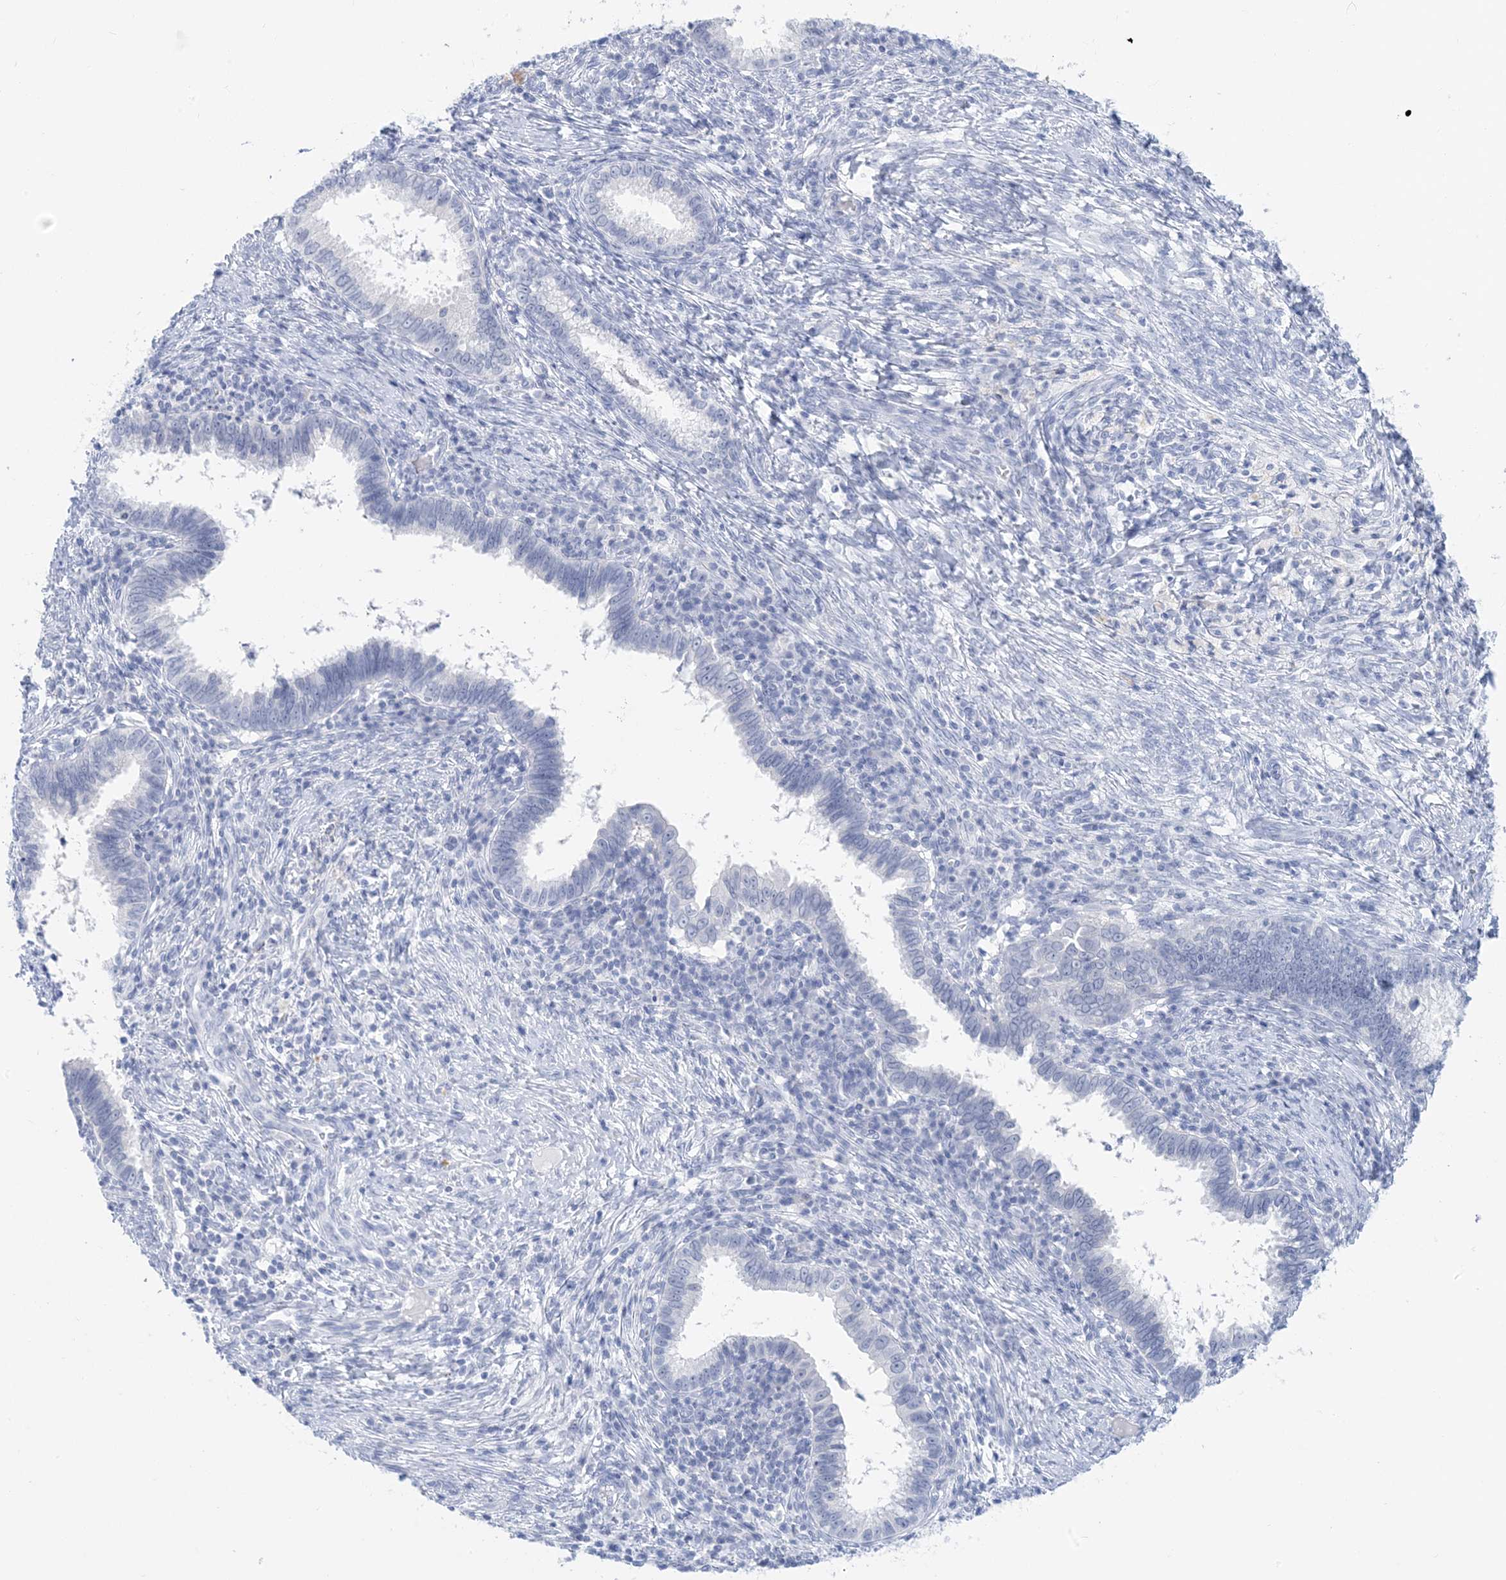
{"staining": {"intensity": "negative", "quantity": "none", "location": "none"}, "tissue": "cervical cancer", "cell_type": "Tumor cells", "image_type": "cancer", "snomed": [{"axis": "morphology", "description": "Adenocarcinoma, NOS"}, {"axis": "topography", "description": "Cervix"}], "caption": "This is an immunohistochemistry (IHC) image of cervical adenocarcinoma. There is no expression in tumor cells.", "gene": "SH3YL1", "patient": {"sex": "female", "age": 36}}